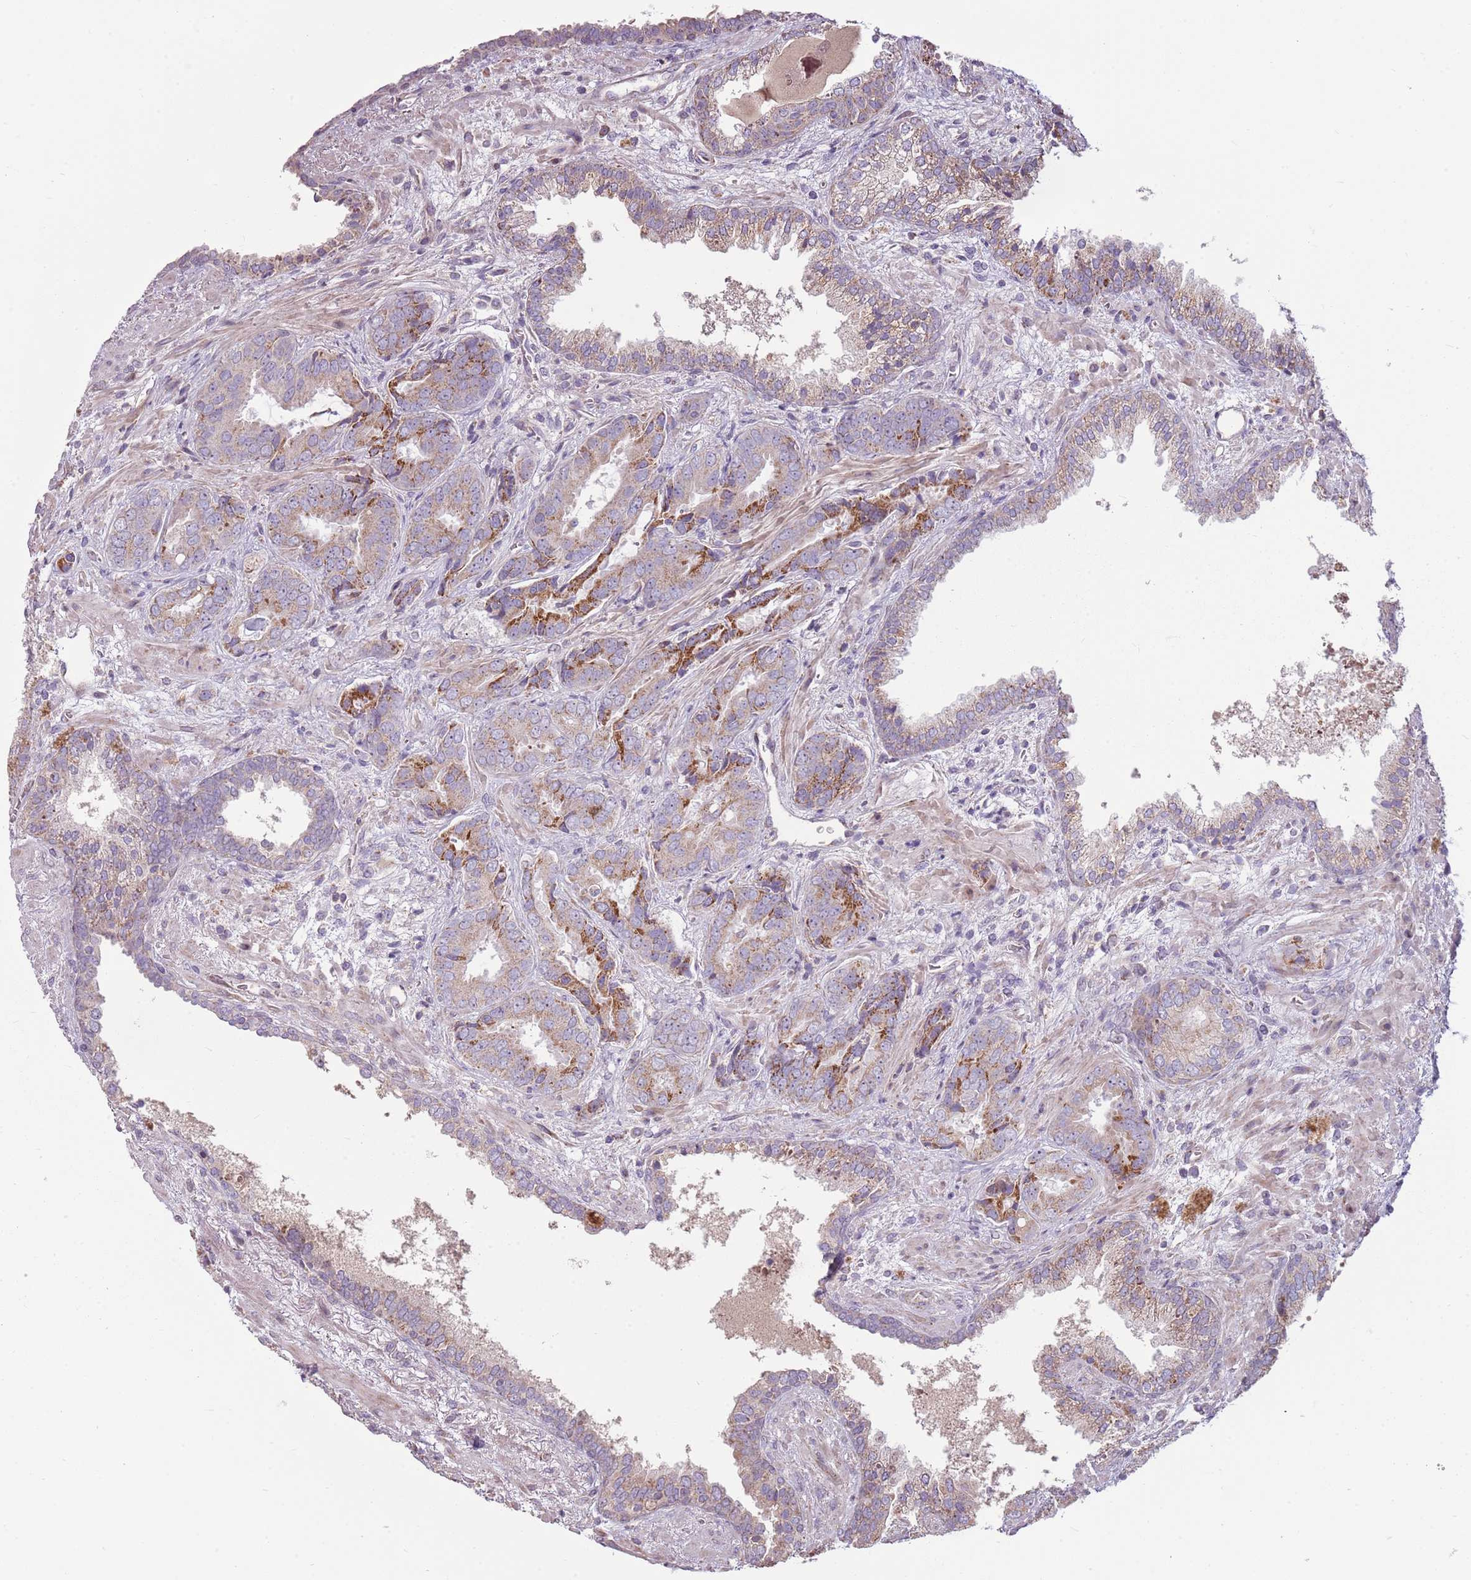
{"staining": {"intensity": "weak", "quantity": ">75%", "location": "cytoplasmic/membranous"}, "tissue": "prostate cancer", "cell_type": "Tumor cells", "image_type": "cancer", "snomed": [{"axis": "morphology", "description": "Adenocarcinoma, High grade"}, {"axis": "topography", "description": "Prostate"}], "caption": "A high-resolution photomicrograph shows immunohistochemistry (IHC) staining of adenocarcinoma (high-grade) (prostate), which shows weak cytoplasmic/membranous expression in about >75% of tumor cells.", "gene": "ZNF530", "patient": {"sex": "male", "age": 71}}